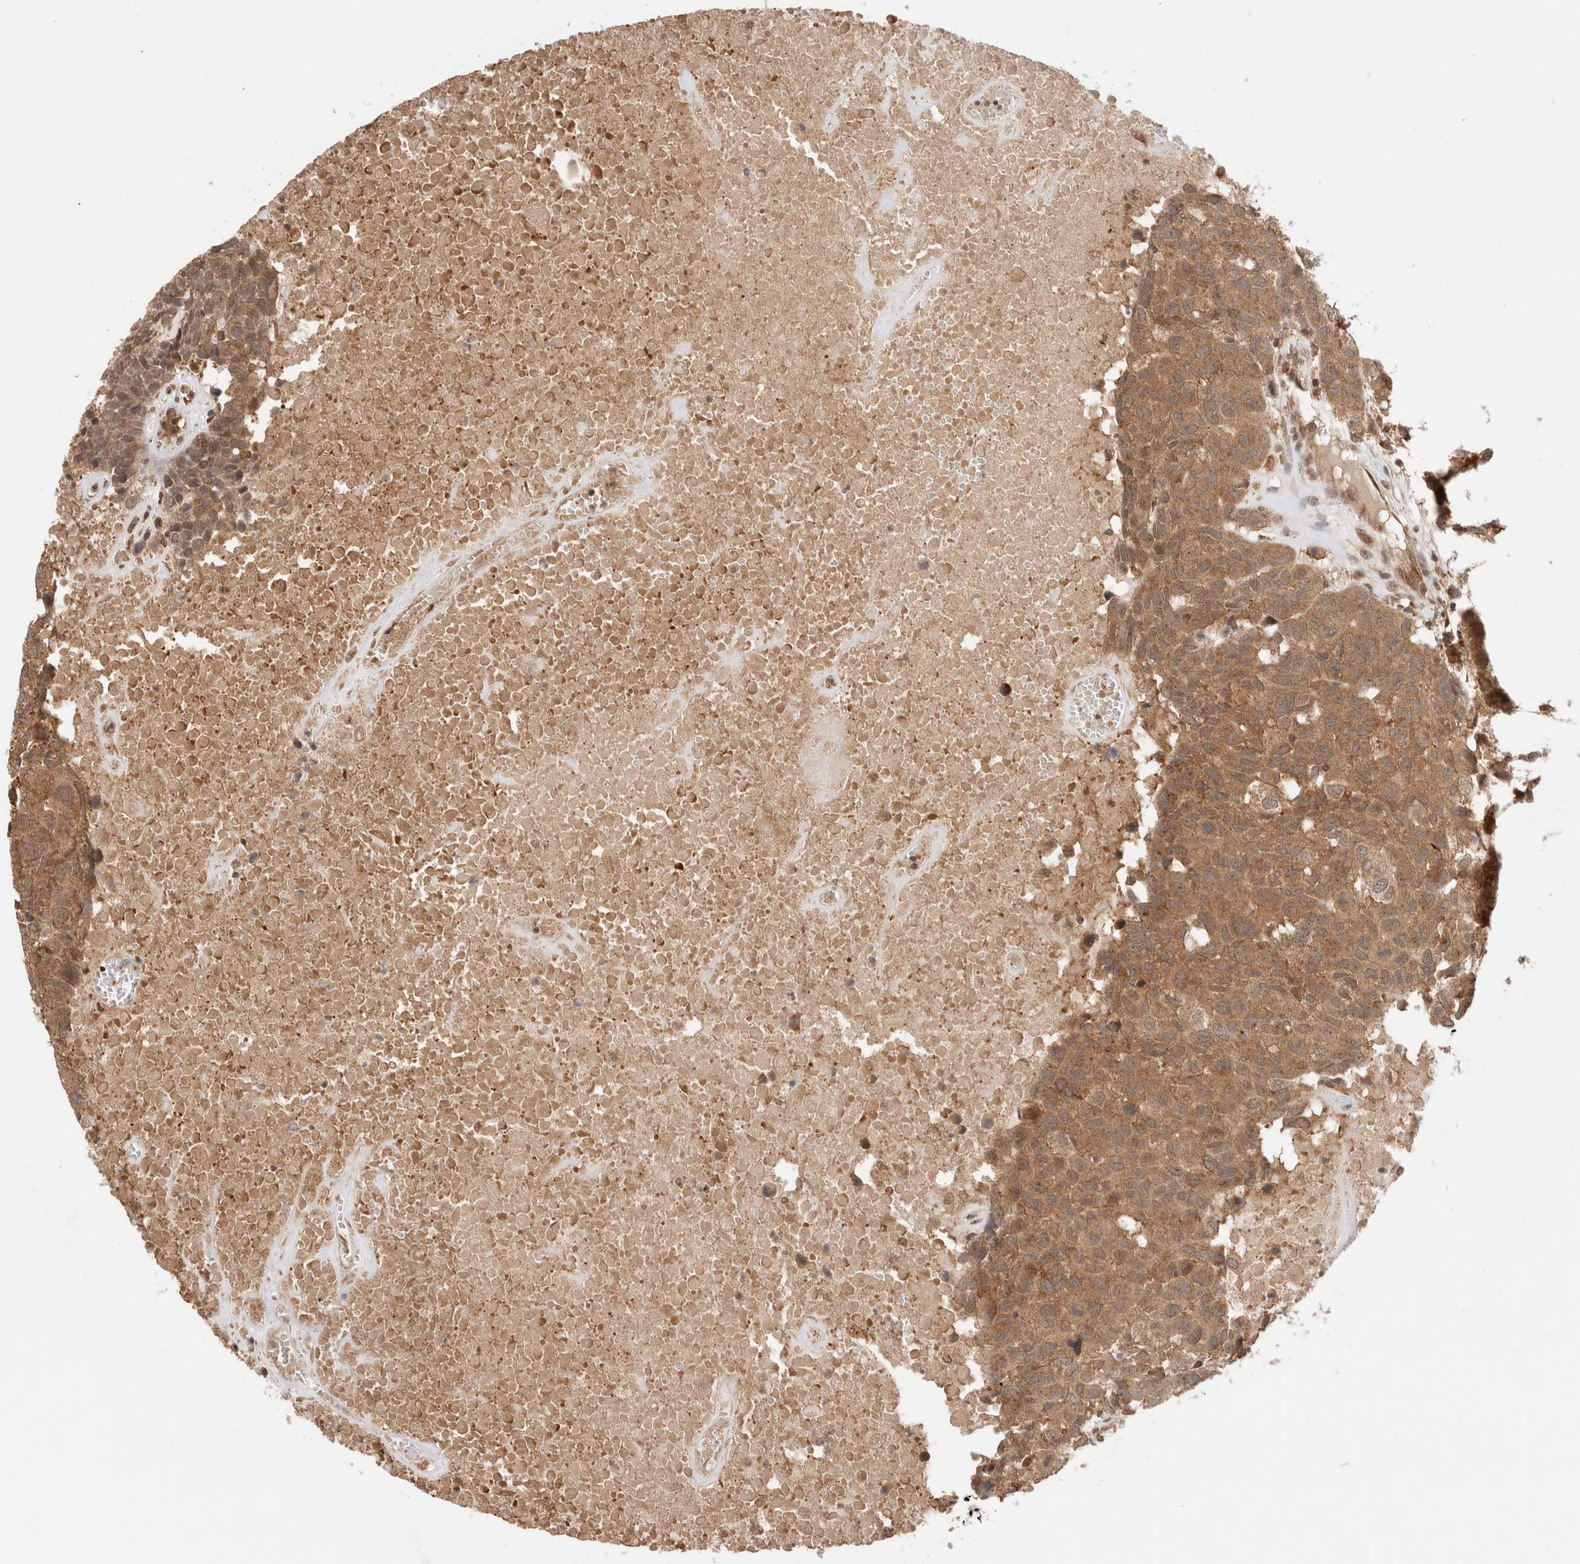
{"staining": {"intensity": "moderate", "quantity": ">75%", "location": "cytoplasmic/membranous"}, "tissue": "head and neck cancer", "cell_type": "Tumor cells", "image_type": "cancer", "snomed": [{"axis": "morphology", "description": "Squamous cell carcinoma, NOS"}, {"axis": "topography", "description": "Head-Neck"}], "caption": "IHC of human squamous cell carcinoma (head and neck) reveals medium levels of moderate cytoplasmic/membranous staining in approximately >75% of tumor cells.", "gene": "SIKE1", "patient": {"sex": "male", "age": 66}}